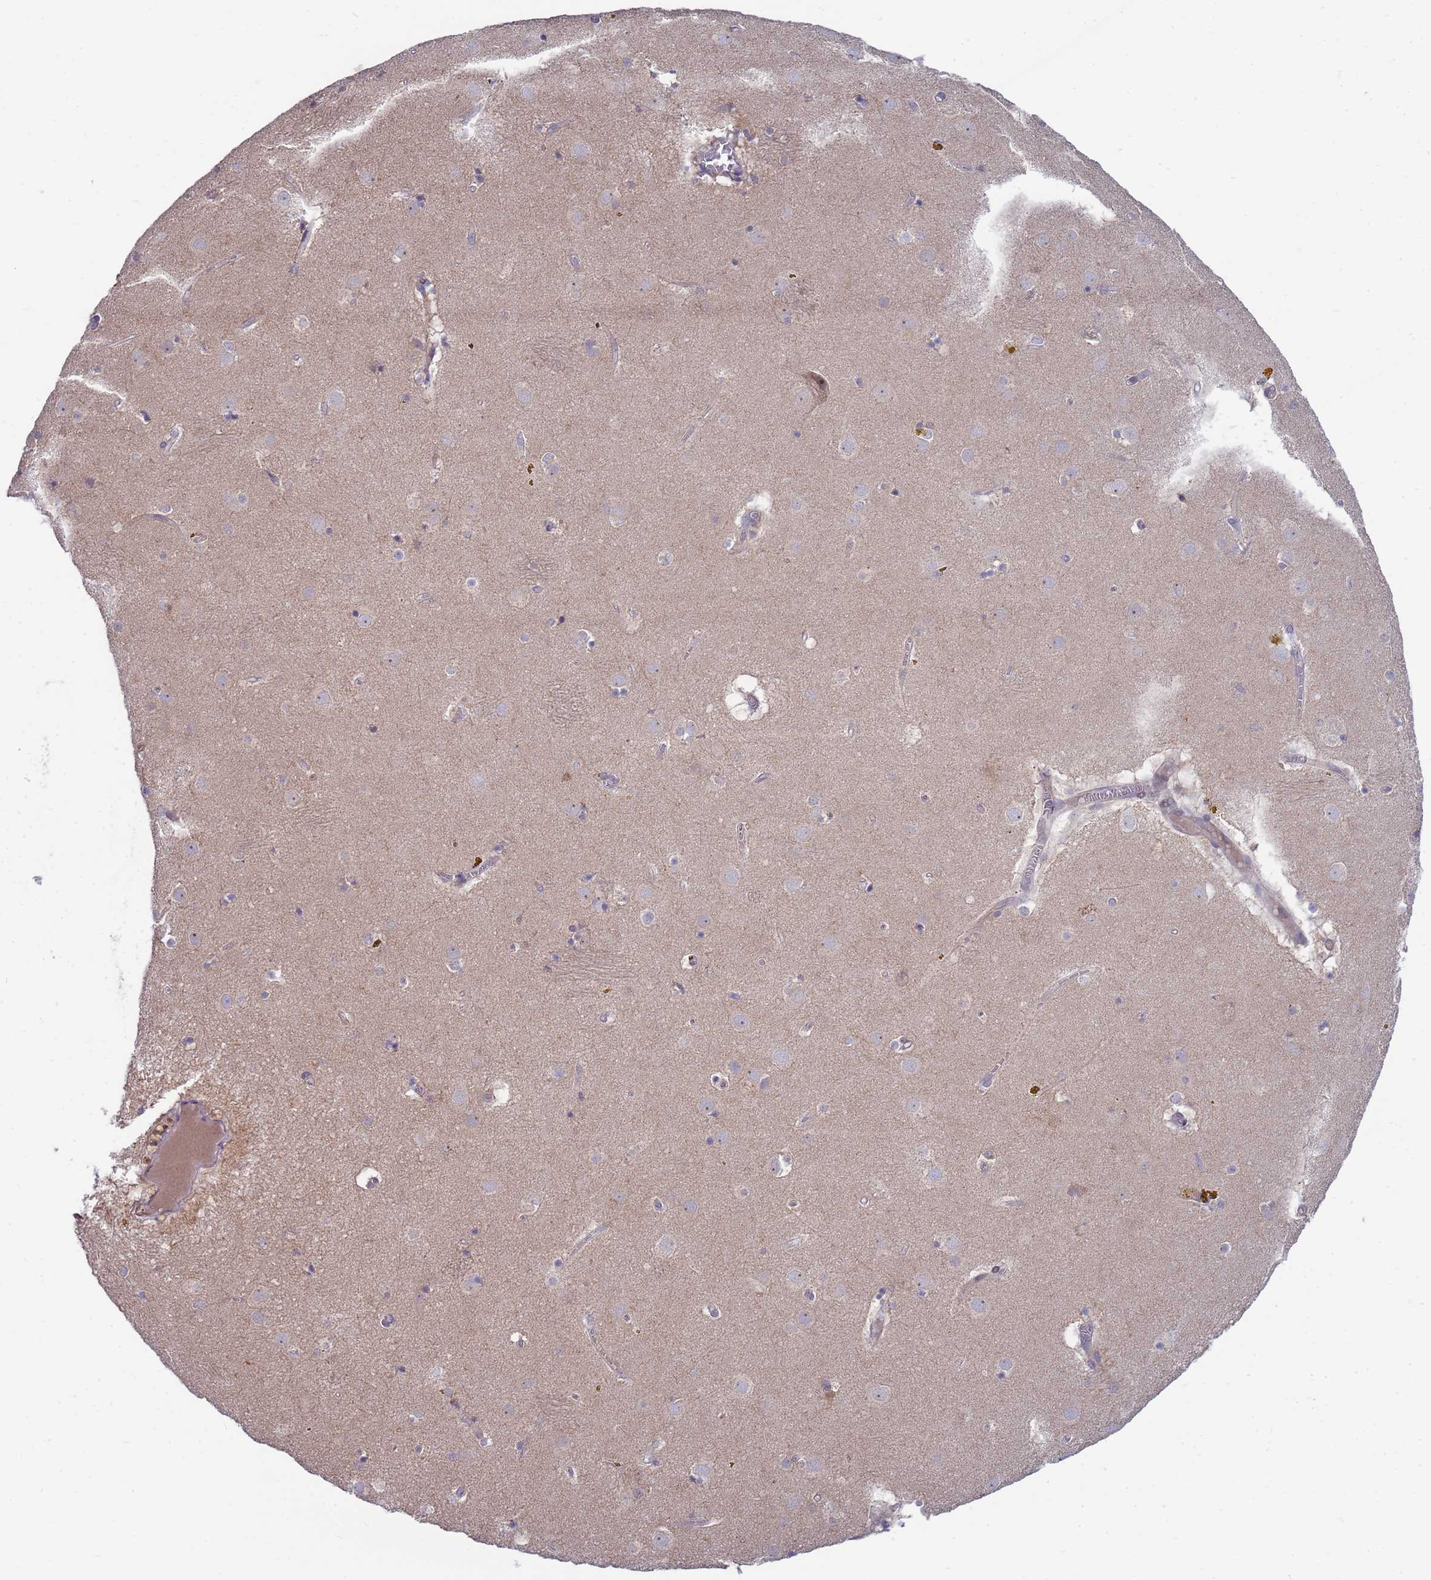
{"staining": {"intensity": "weak", "quantity": "<25%", "location": "cytoplasmic/membranous"}, "tissue": "caudate", "cell_type": "Glial cells", "image_type": "normal", "snomed": [{"axis": "morphology", "description": "Normal tissue, NOS"}, {"axis": "topography", "description": "Lateral ventricle wall"}], "caption": "Glial cells show no significant protein expression in unremarkable caudate. (IHC, brightfield microscopy, high magnification).", "gene": "ENOSF1", "patient": {"sex": "male", "age": 70}}